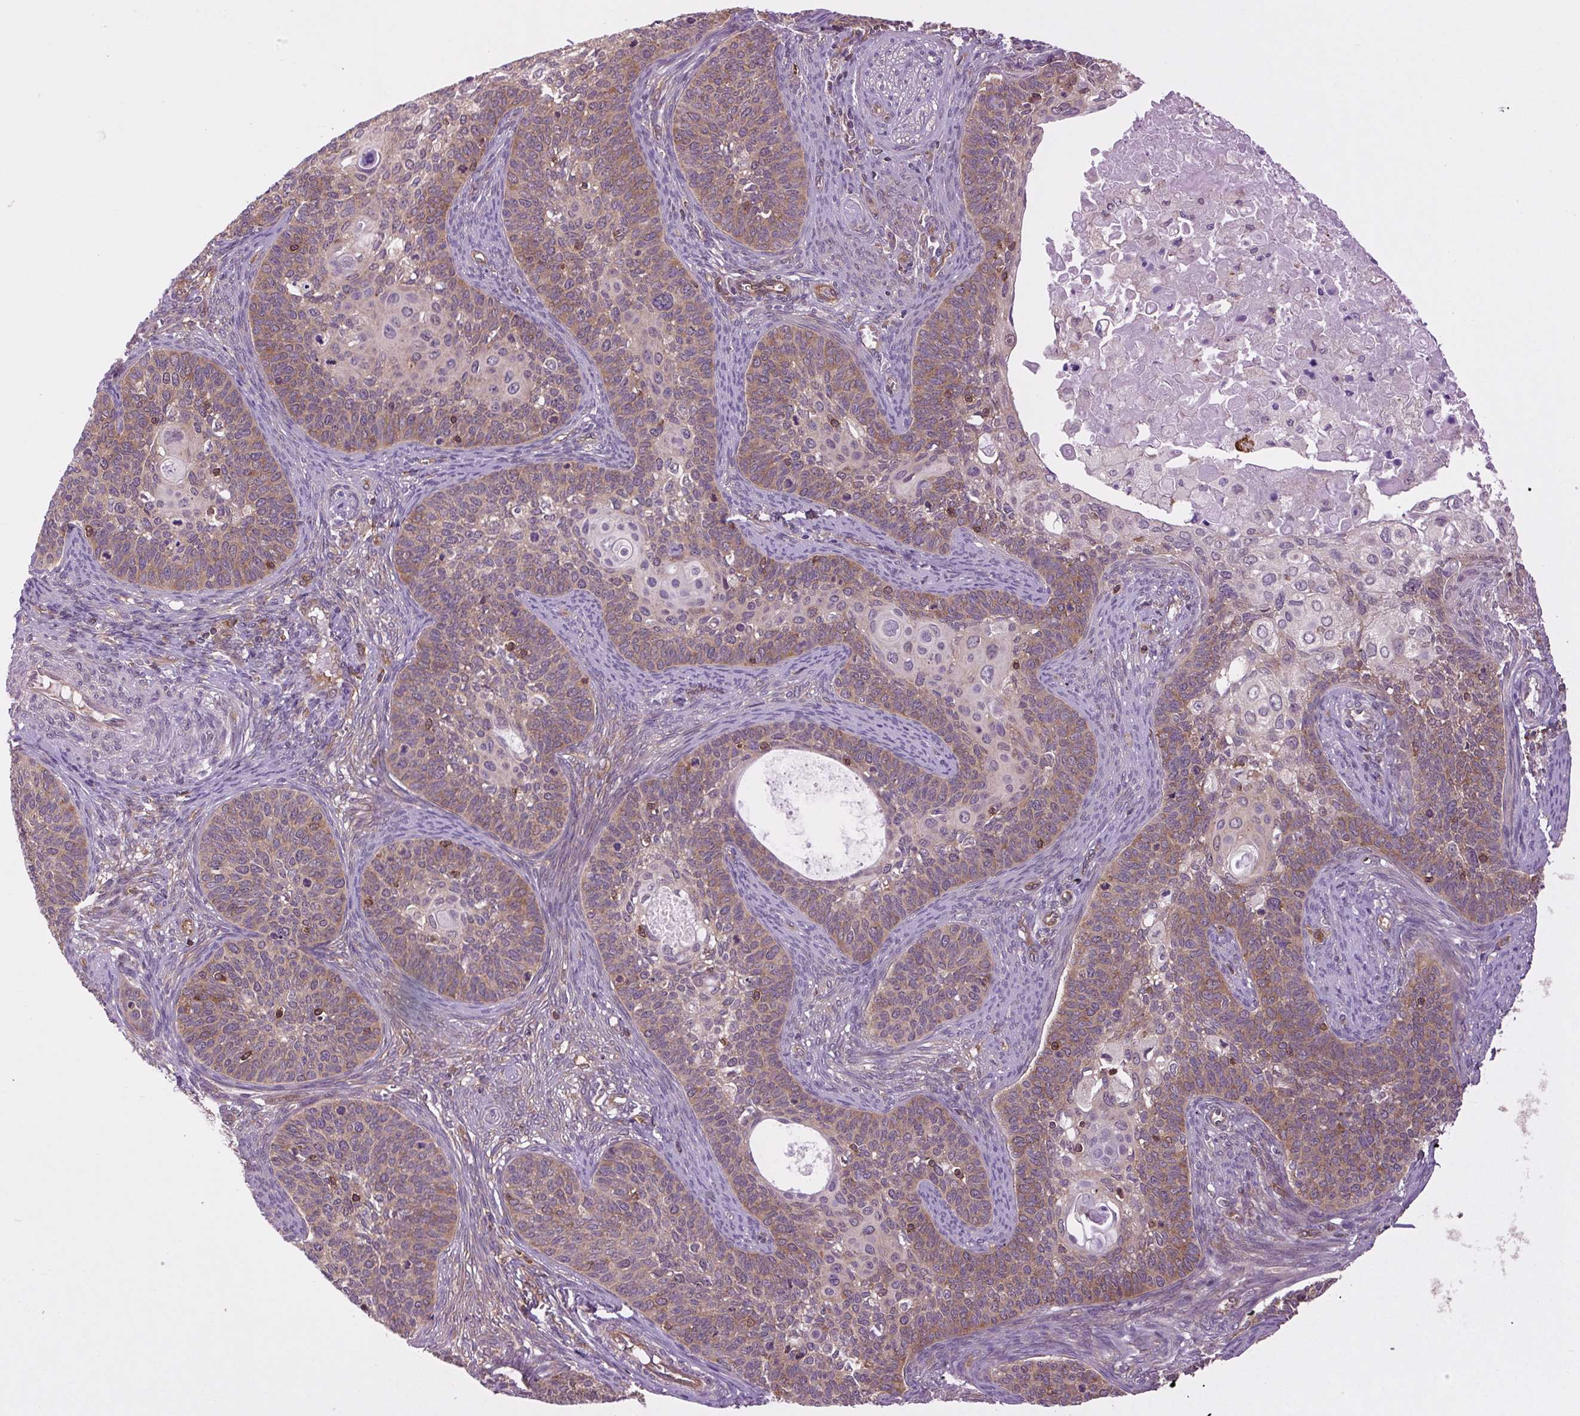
{"staining": {"intensity": "moderate", "quantity": "25%-75%", "location": "cytoplasmic/membranous"}, "tissue": "cervical cancer", "cell_type": "Tumor cells", "image_type": "cancer", "snomed": [{"axis": "morphology", "description": "Squamous cell carcinoma, NOS"}, {"axis": "topography", "description": "Cervix"}], "caption": "Protein staining shows moderate cytoplasmic/membranous expression in about 25%-75% of tumor cells in cervical cancer. The staining was performed using DAB (3,3'-diaminobenzidine) to visualize the protein expression in brown, while the nuclei were stained in blue with hematoxylin (Magnification: 20x).", "gene": "PLCG1", "patient": {"sex": "female", "age": 33}}